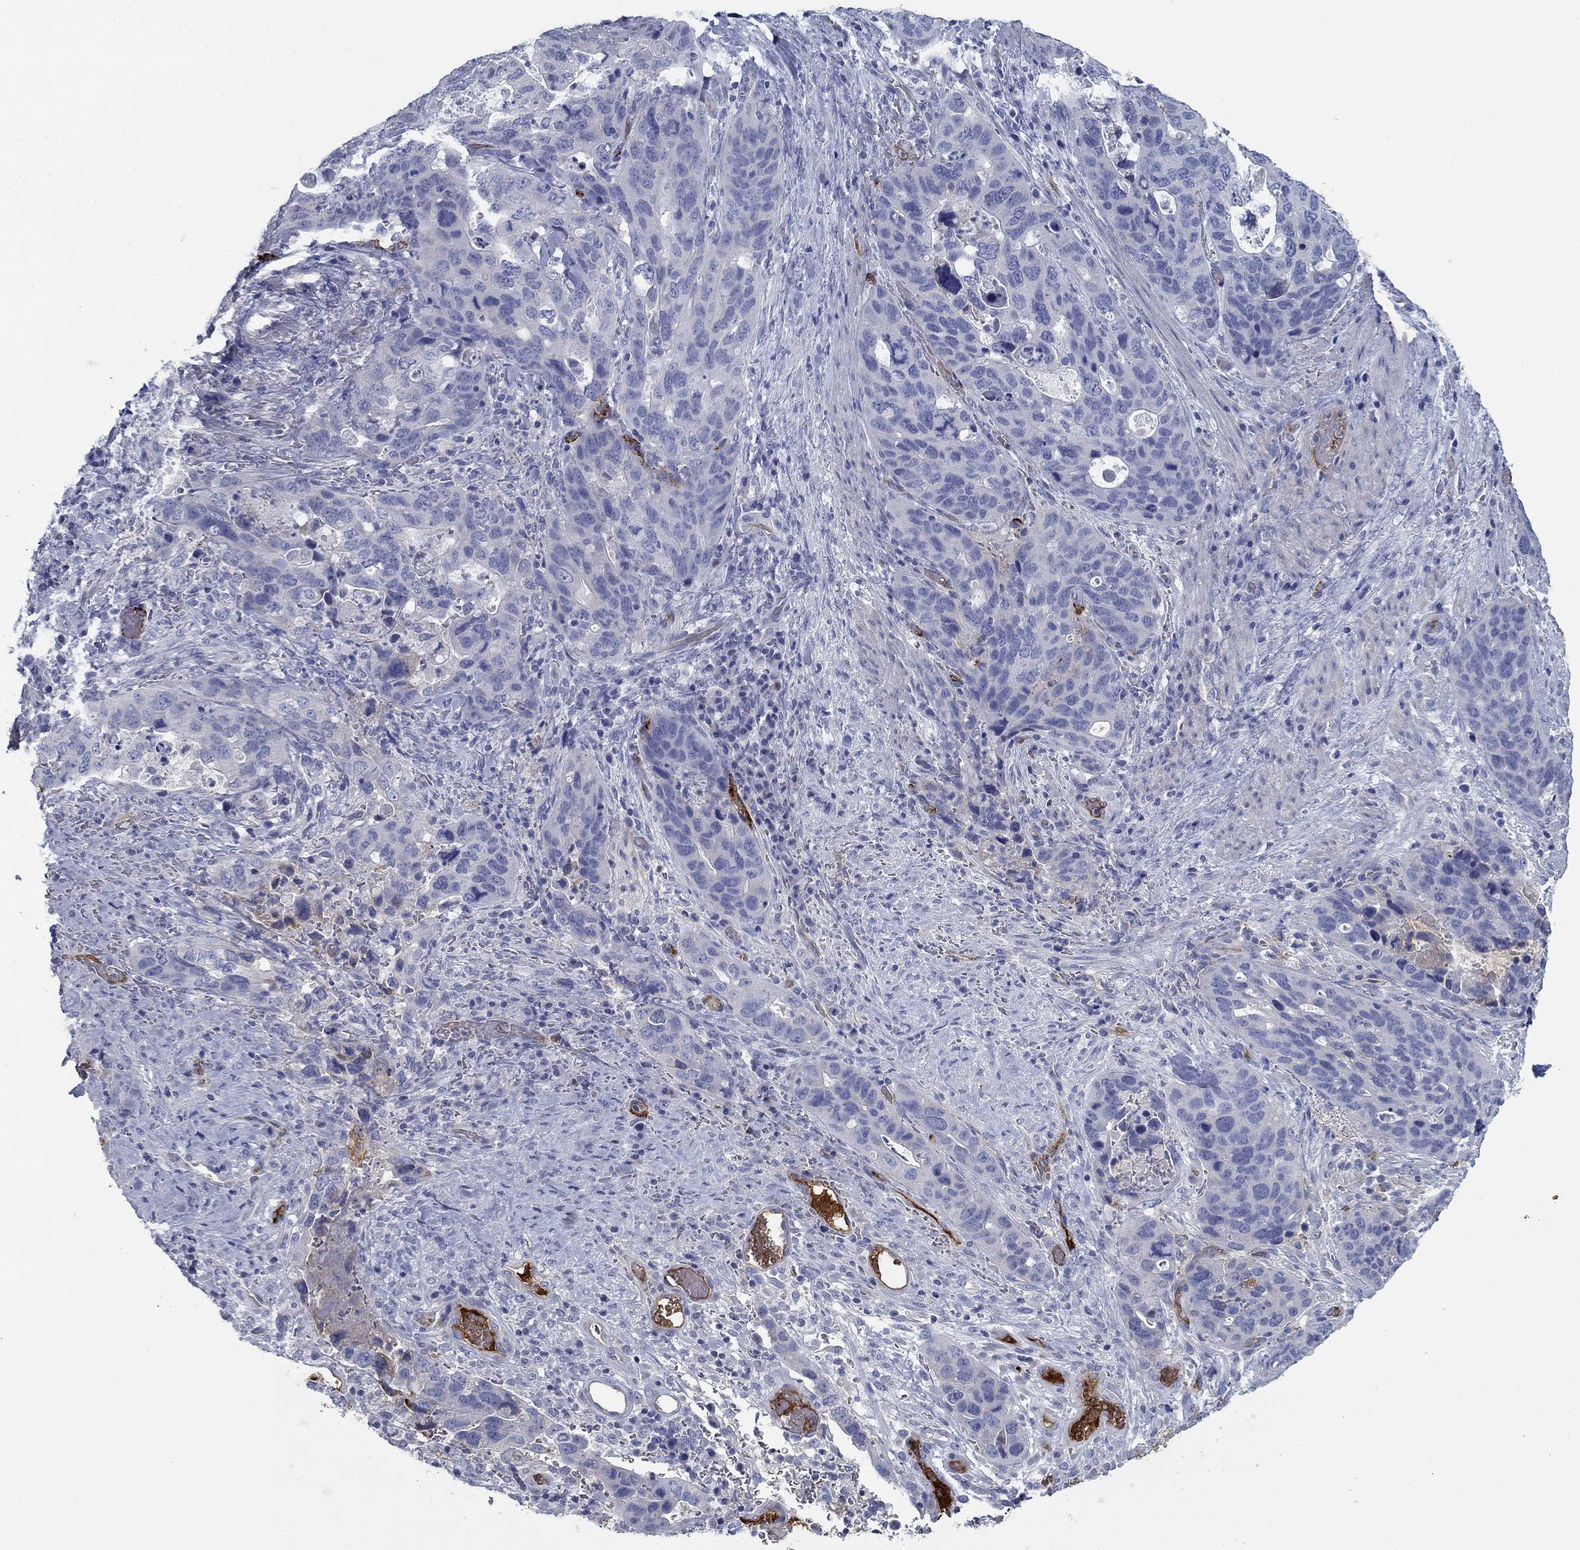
{"staining": {"intensity": "negative", "quantity": "none", "location": "none"}, "tissue": "stomach cancer", "cell_type": "Tumor cells", "image_type": "cancer", "snomed": [{"axis": "morphology", "description": "Adenocarcinoma, NOS"}, {"axis": "topography", "description": "Stomach"}], "caption": "An IHC histopathology image of stomach cancer is shown. There is no staining in tumor cells of stomach cancer. The staining is performed using DAB (3,3'-diaminobenzidine) brown chromogen with nuclei counter-stained in using hematoxylin.", "gene": "APOC3", "patient": {"sex": "male", "age": 54}}